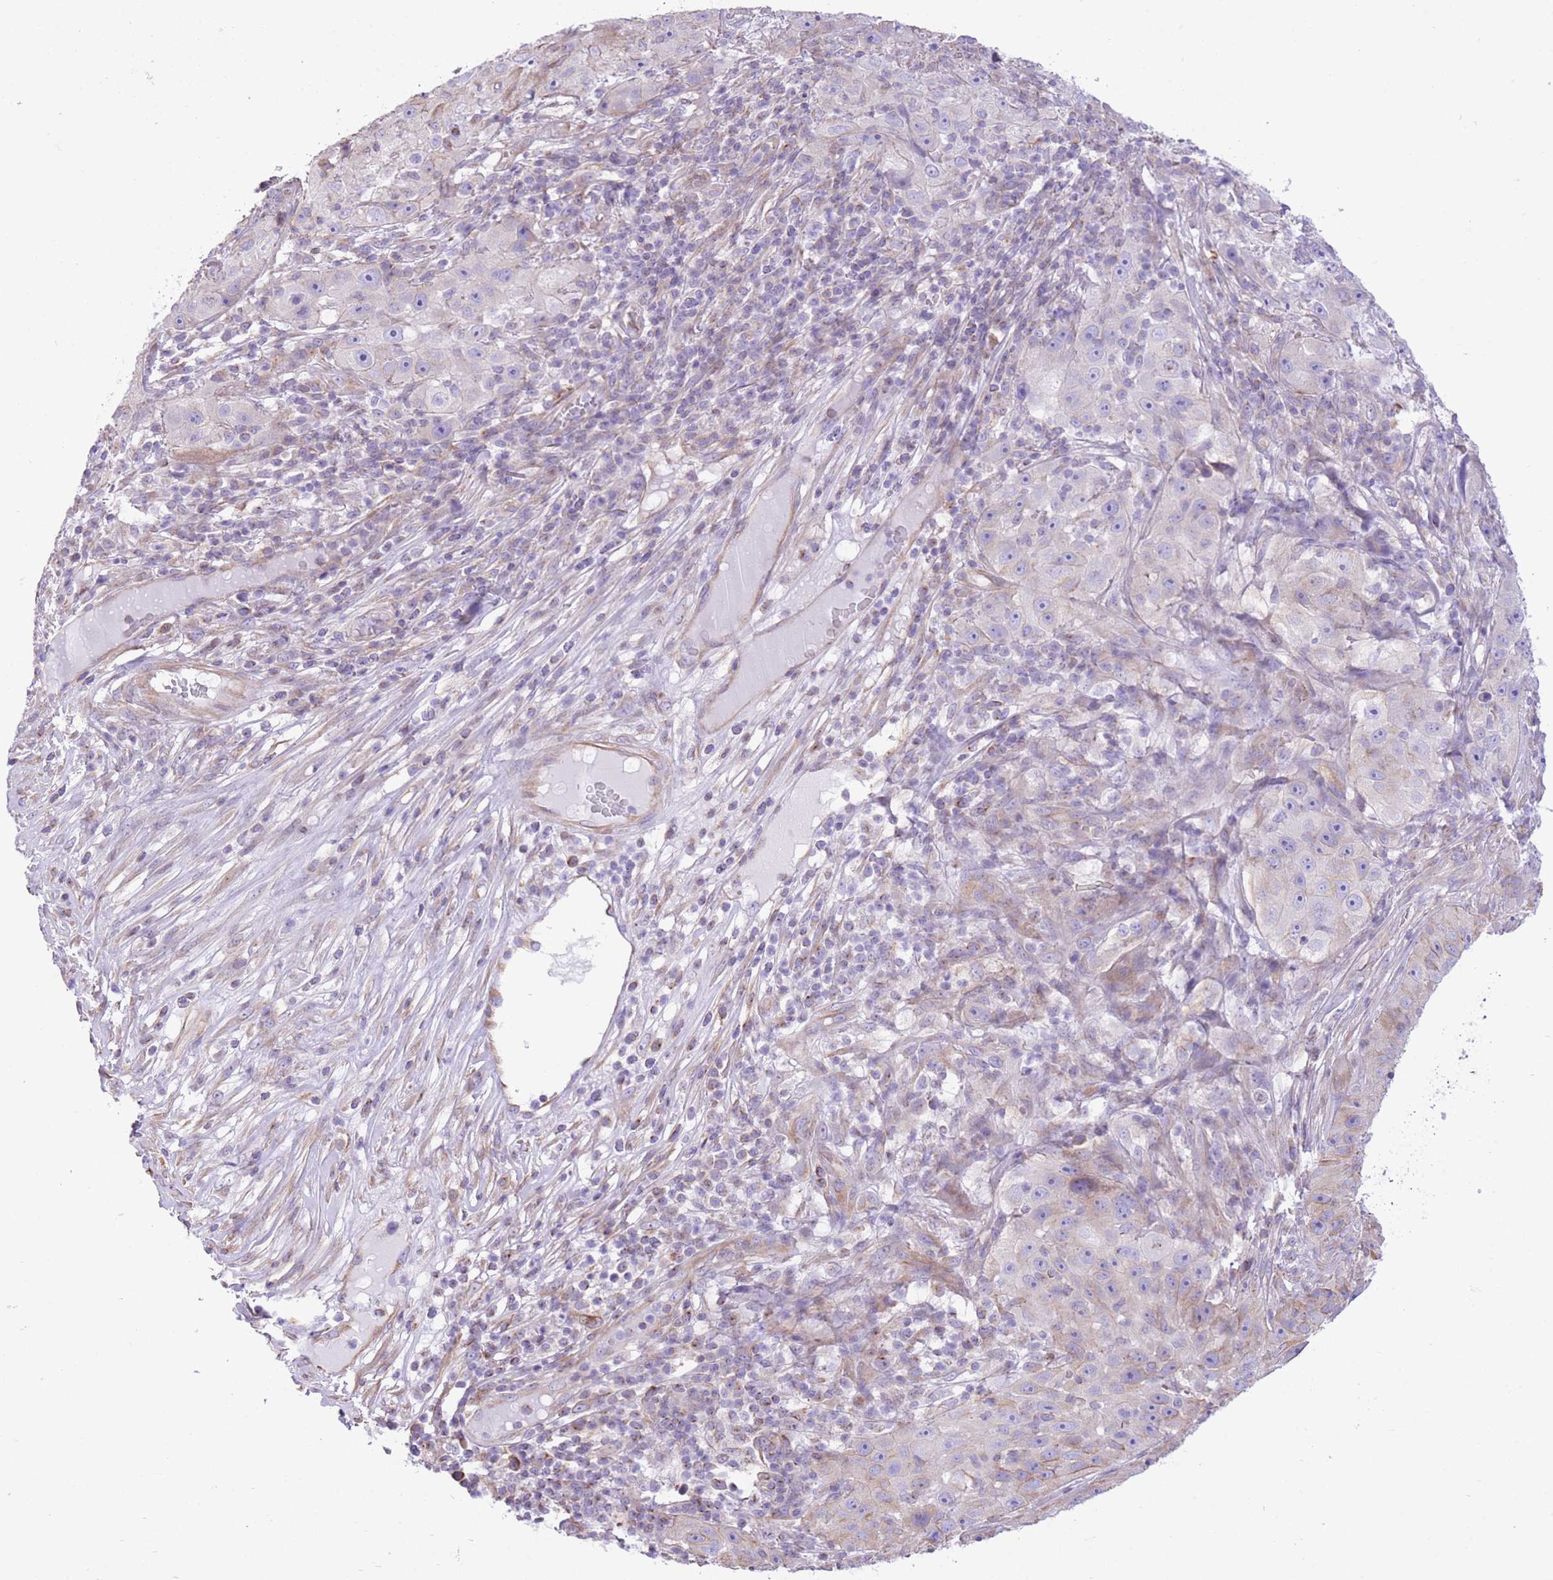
{"staining": {"intensity": "moderate", "quantity": "25%-75%", "location": "cytoplasmic/membranous"}, "tissue": "skin cancer", "cell_type": "Tumor cells", "image_type": "cancer", "snomed": [{"axis": "morphology", "description": "Squamous cell carcinoma, NOS"}, {"axis": "topography", "description": "Skin"}], "caption": "The image displays staining of squamous cell carcinoma (skin), revealing moderate cytoplasmic/membranous protein expression (brown color) within tumor cells.", "gene": "RHOU", "patient": {"sex": "female", "age": 87}}